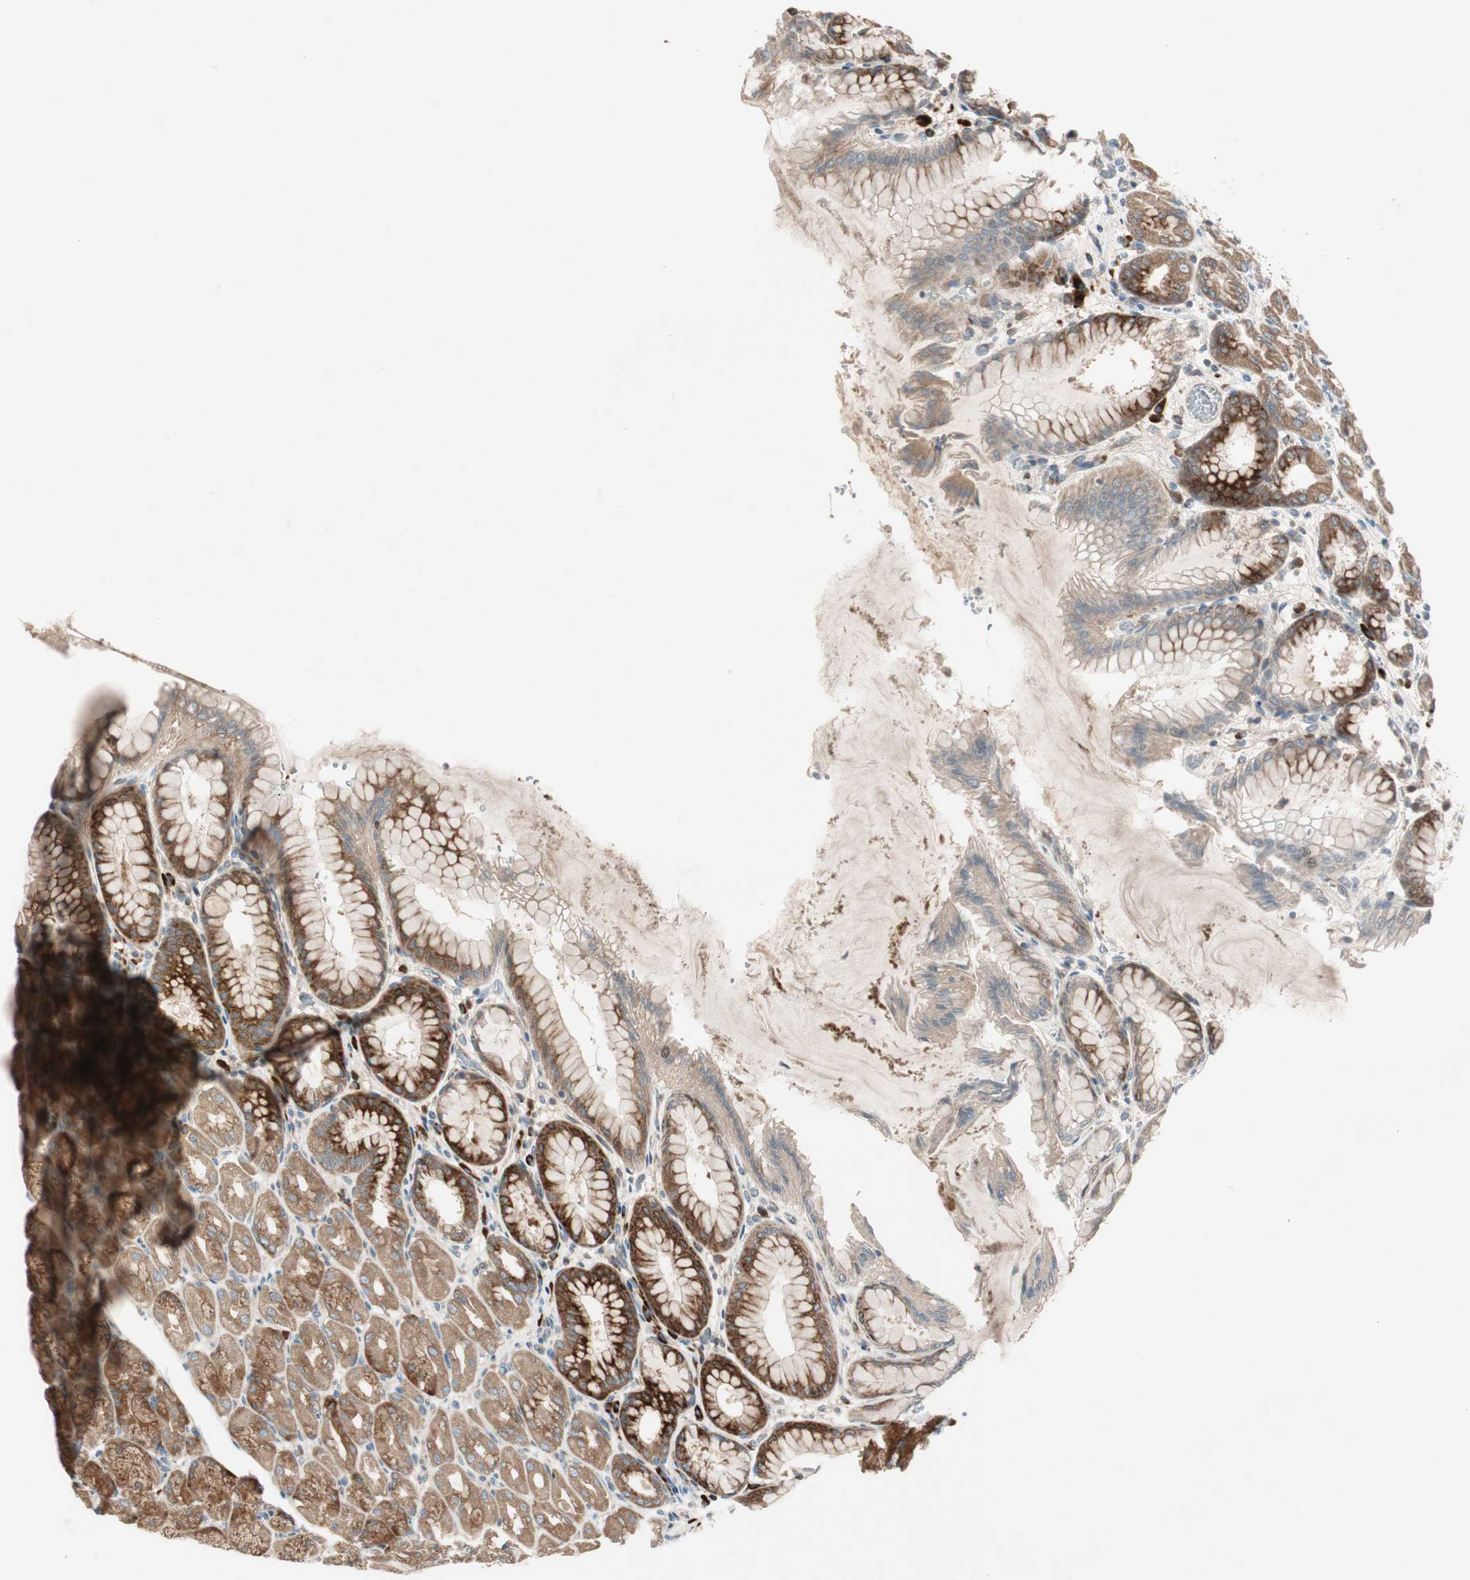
{"staining": {"intensity": "strong", "quantity": ">75%", "location": "cytoplasmic/membranous"}, "tissue": "stomach", "cell_type": "Glandular cells", "image_type": "normal", "snomed": [{"axis": "morphology", "description": "Normal tissue, NOS"}, {"axis": "topography", "description": "Stomach, upper"}], "caption": "Human stomach stained with a brown dye demonstrates strong cytoplasmic/membranous positive positivity in approximately >75% of glandular cells.", "gene": "APOO", "patient": {"sex": "female", "age": 56}}